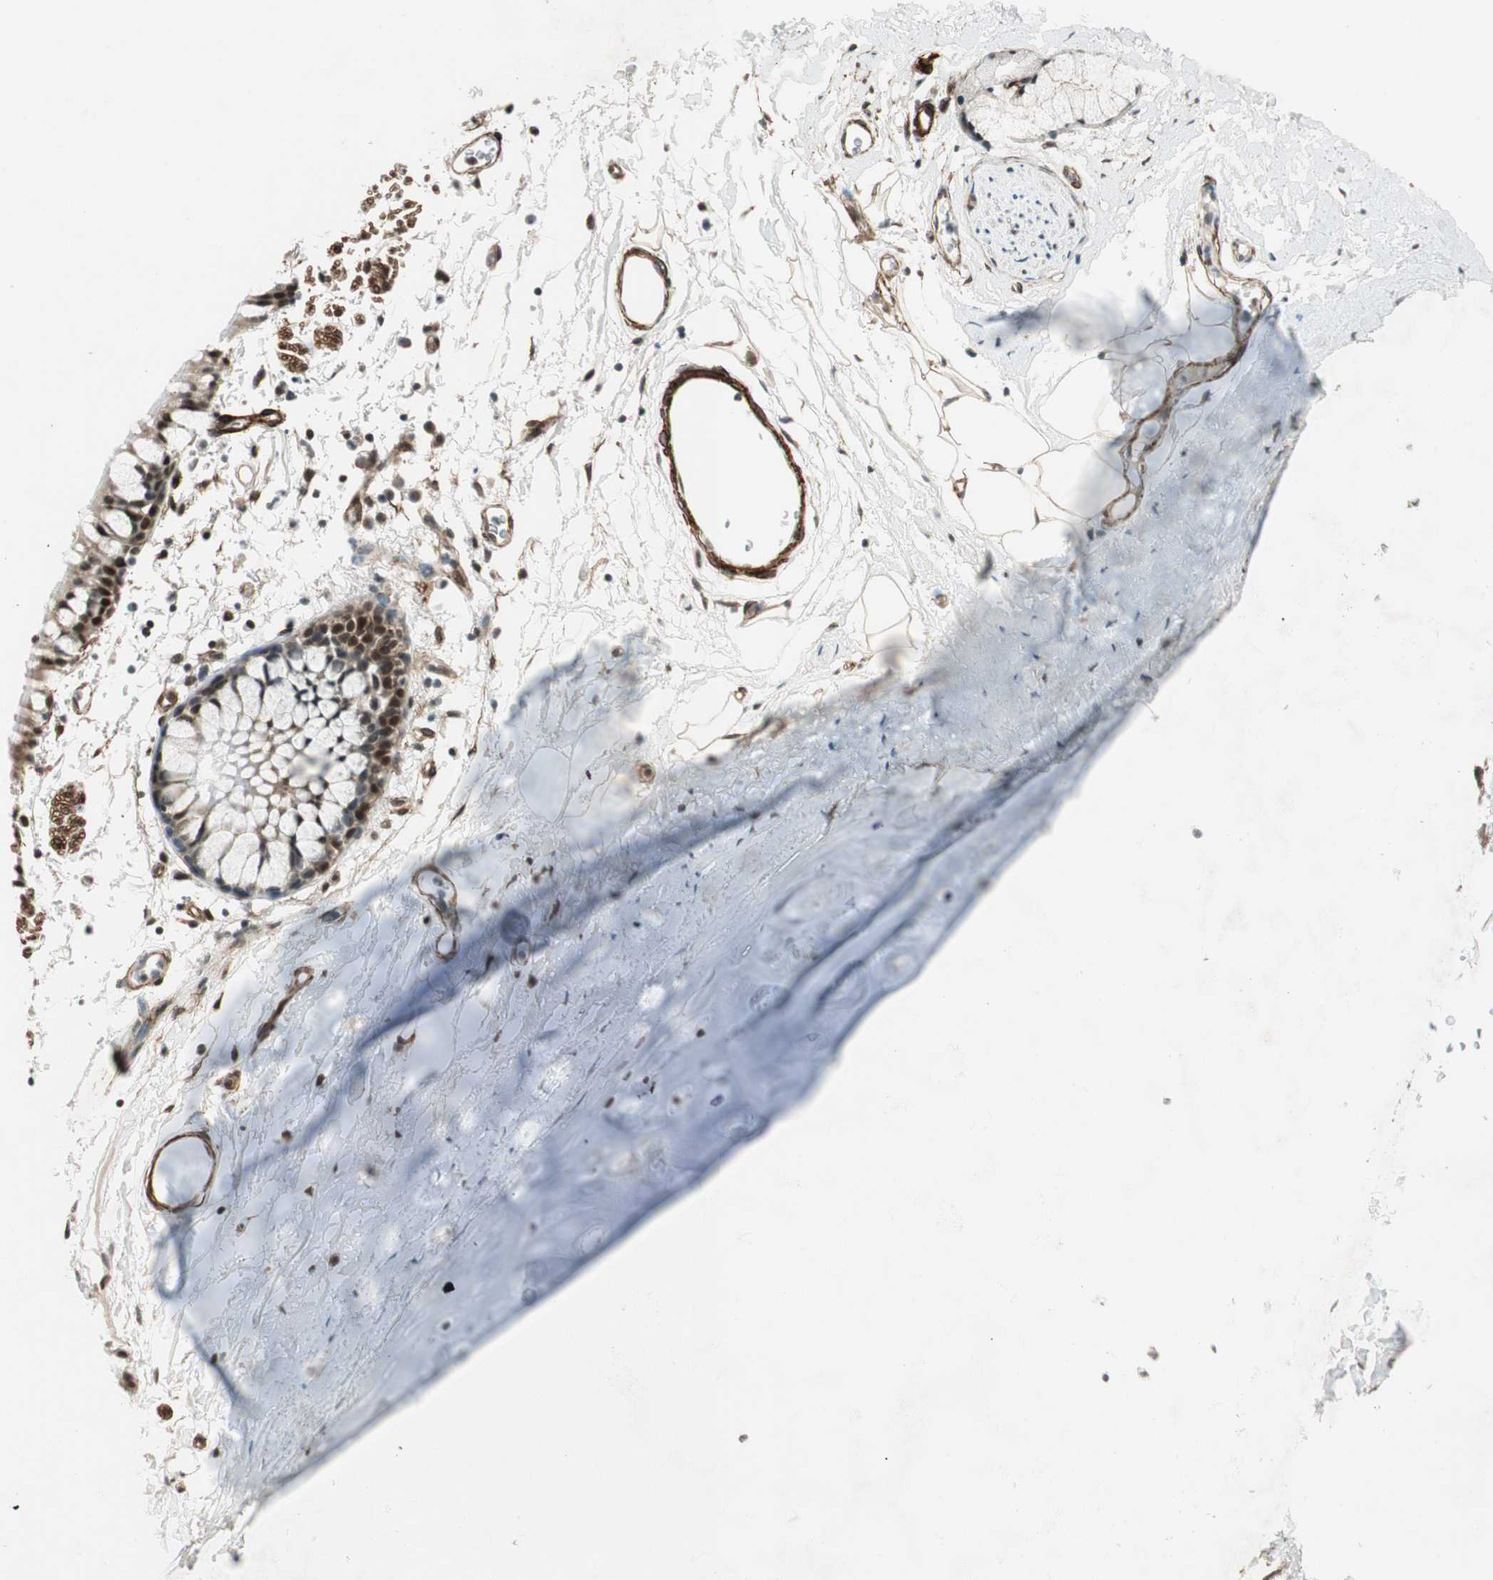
{"staining": {"intensity": "moderate", "quantity": ">75%", "location": "cytoplasmic/membranous,nuclear"}, "tissue": "bronchus", "cell_type": "Respiratory epithelial cells", "image_type": "normal", "snomed": [{"axis": "morphology", "description": "Normal tissue, NOS"}, {"axis": "topography", "description": "Bronchus"}], "caption": "The micrograph exhibits immunohistochemical staining of unremarkable bronchus. There is moderate cytoplasmic/membranous,nuclear positivity is present in about >75% of respiratory epithelial cells. (brown staining indicates protein expression, while blue staining denotes nuclei).", "gene": "CDK19", "patient": {"sex": "female", "age": 73}}